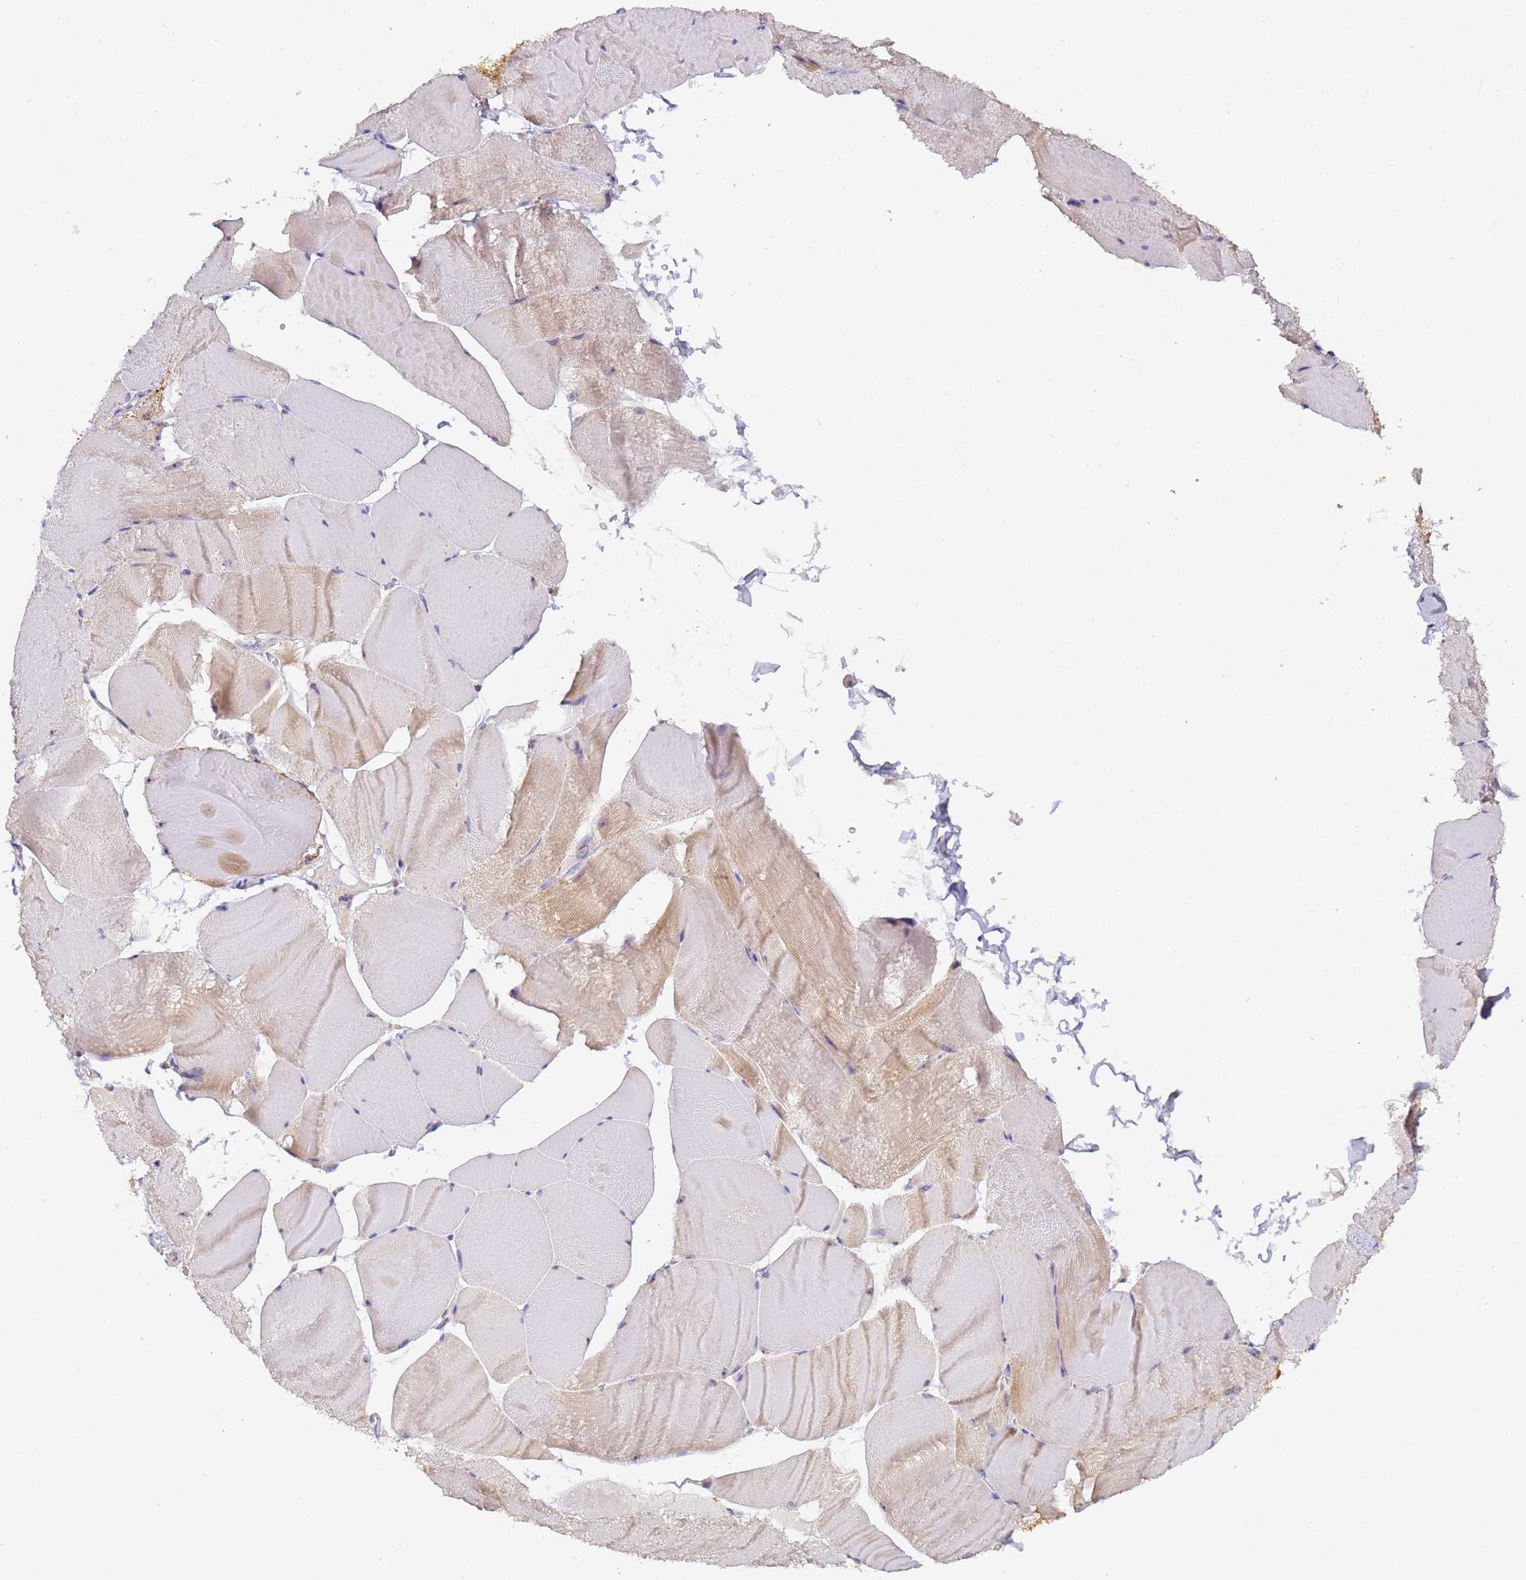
{"staining": {"intensity": "moderate", "quantity": "25%-75%", "location": "cytoplasmic/membranous"}, "tissue": "skeletal muscle", "cell_type": "Myocytes", "image_type": "normal", "snomed": [{"axis": "morphology", "description": "Normal tissue, NOS"}, {"axis": "morphology", "description": "Basal cell carcinoma"}, {"axis": "topography", "description": "Skeletal muscle"}], "caption": "Immunohistochemical staining of unremarkable human skeletal muscle exhibits medium levels of moderate cytoplasmic/membranous expression in approximately 25%-75% of myocytes. (Brightfield microscopy of DAB IHC at high magnification).", "gene": "FRG2B", "patient": {"sex": "female", "age": 64}}